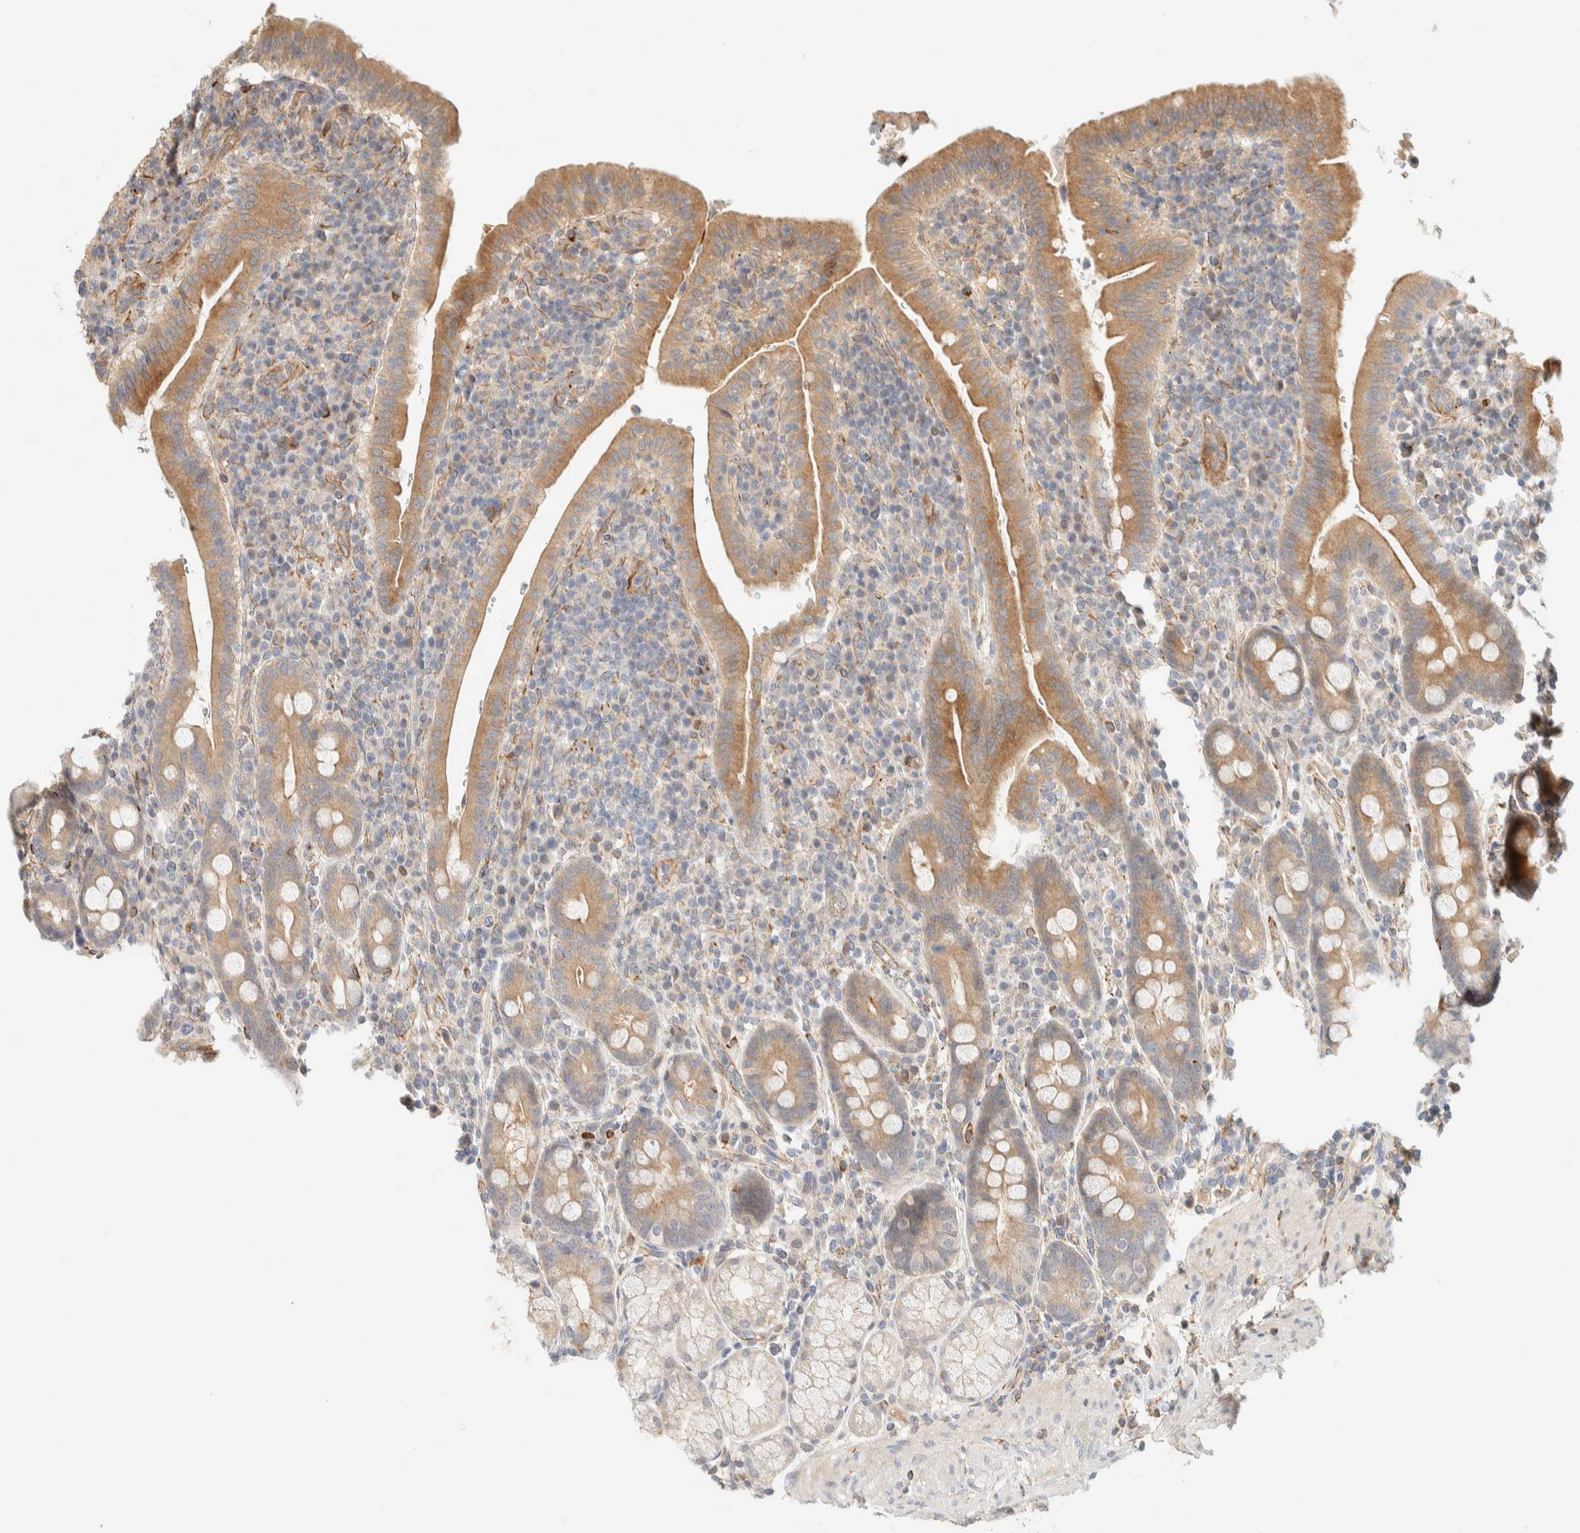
{"staining": {"intensity": "moderate", "quantity": ">75%", "location": "cytoplasmic/membranous"}, "tissue": "duodenum", "cell_type": "Glandular cells", "image_type": "normal", "snomed": [{"axis": "morphology", "description": "Normal tissue, NOS"}, {"axis": "morphology", "description": "Adenocarcinoma, NOS"}, {"axis": "topography", "description": "Pancreas"}, {"axis": "topography", "description": "Duodenum"}], "caption": "The micrograph displays a brown stain indicating the presence of a protein in the cytoplasmic/membranous of glandular cells in duodenum.", "gene": "FAT1", "patient": {"sex": "male", "age": 50}}